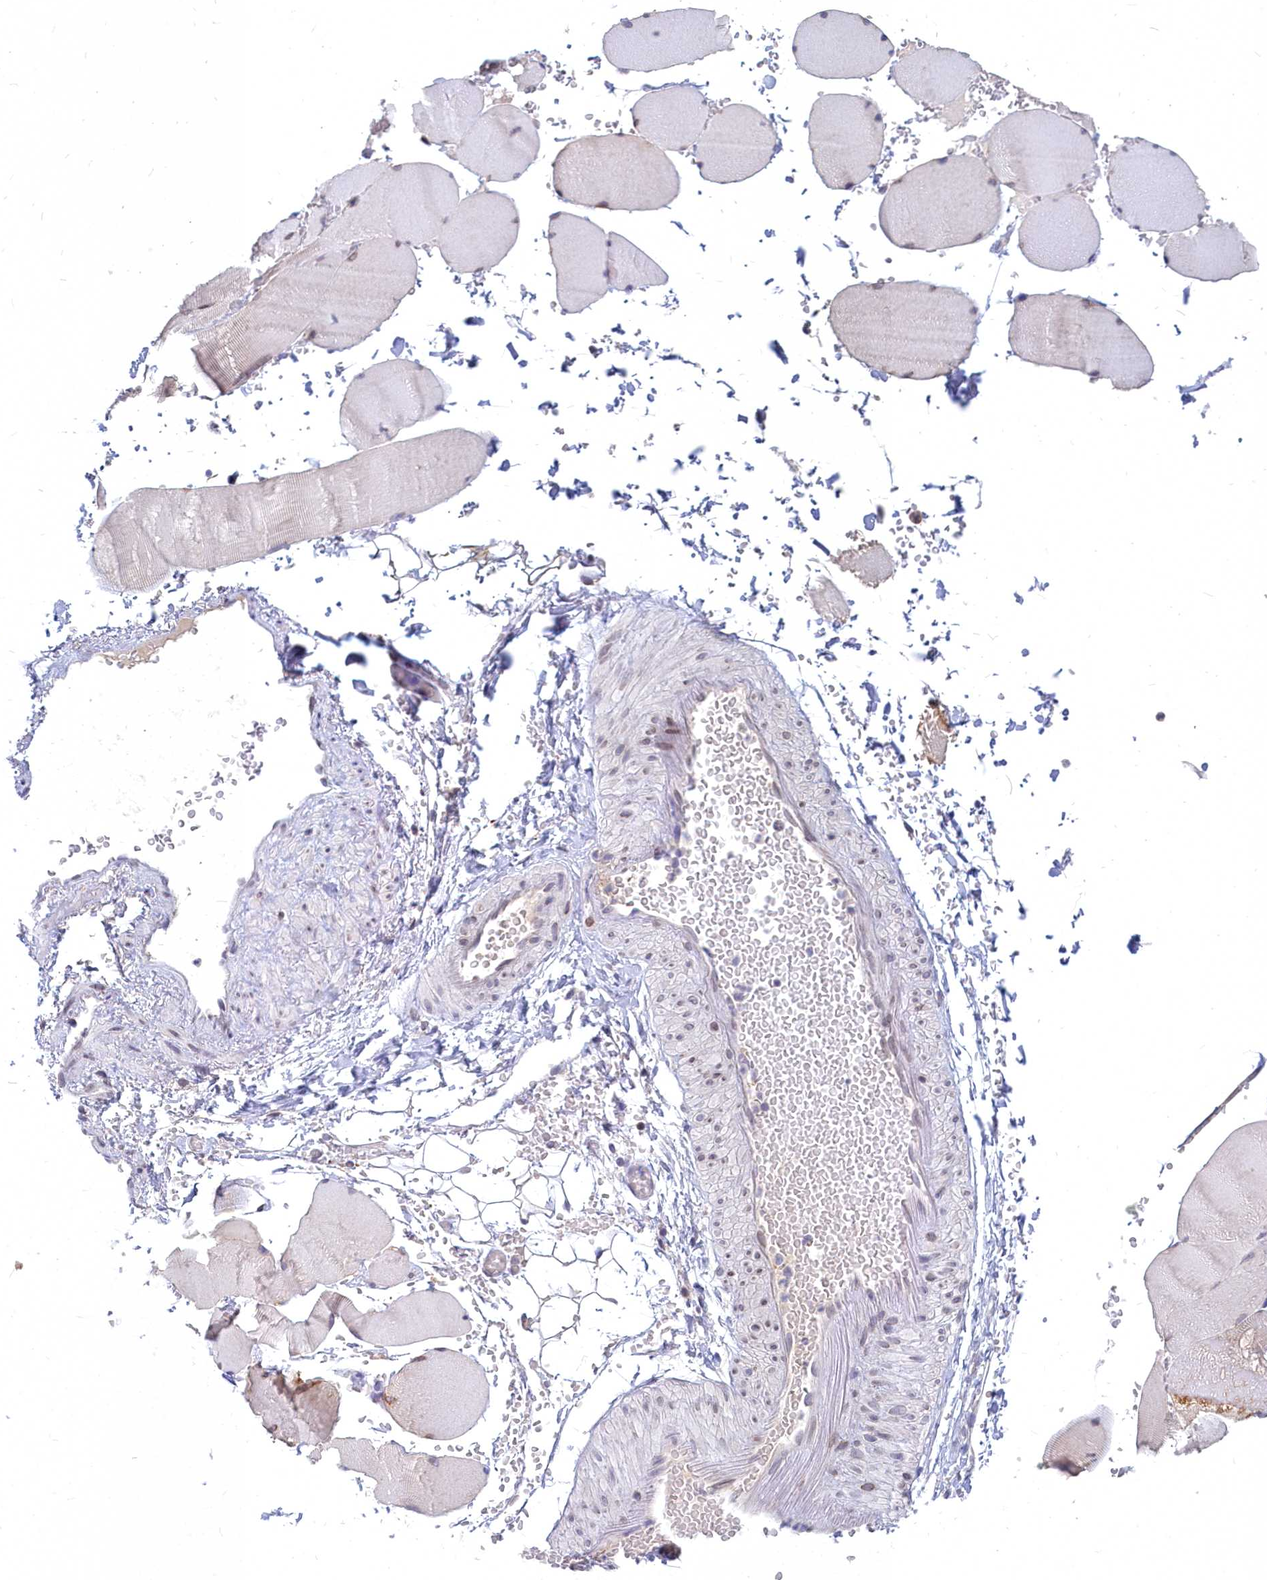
{"staining": {"intensity": "negative", "quantity": "none", "location": "none"}, "tissue": "skeletal muscle", "cell_type": "Myocytes", "image_type": "normal", "snomed": [{"axis": "morphology", "description": "Normal tissue, NOS"}, {"axis": "topography", "description": "Skeletal muscle"}, {"axis": "topography", "description": "Head-Neck"}], "caption": "Protein analysis of normal skeletal muscle displays no significant staining in myocytes.", "gene": "NOXA1", "patient": {"sex": "male", "age": 66}}